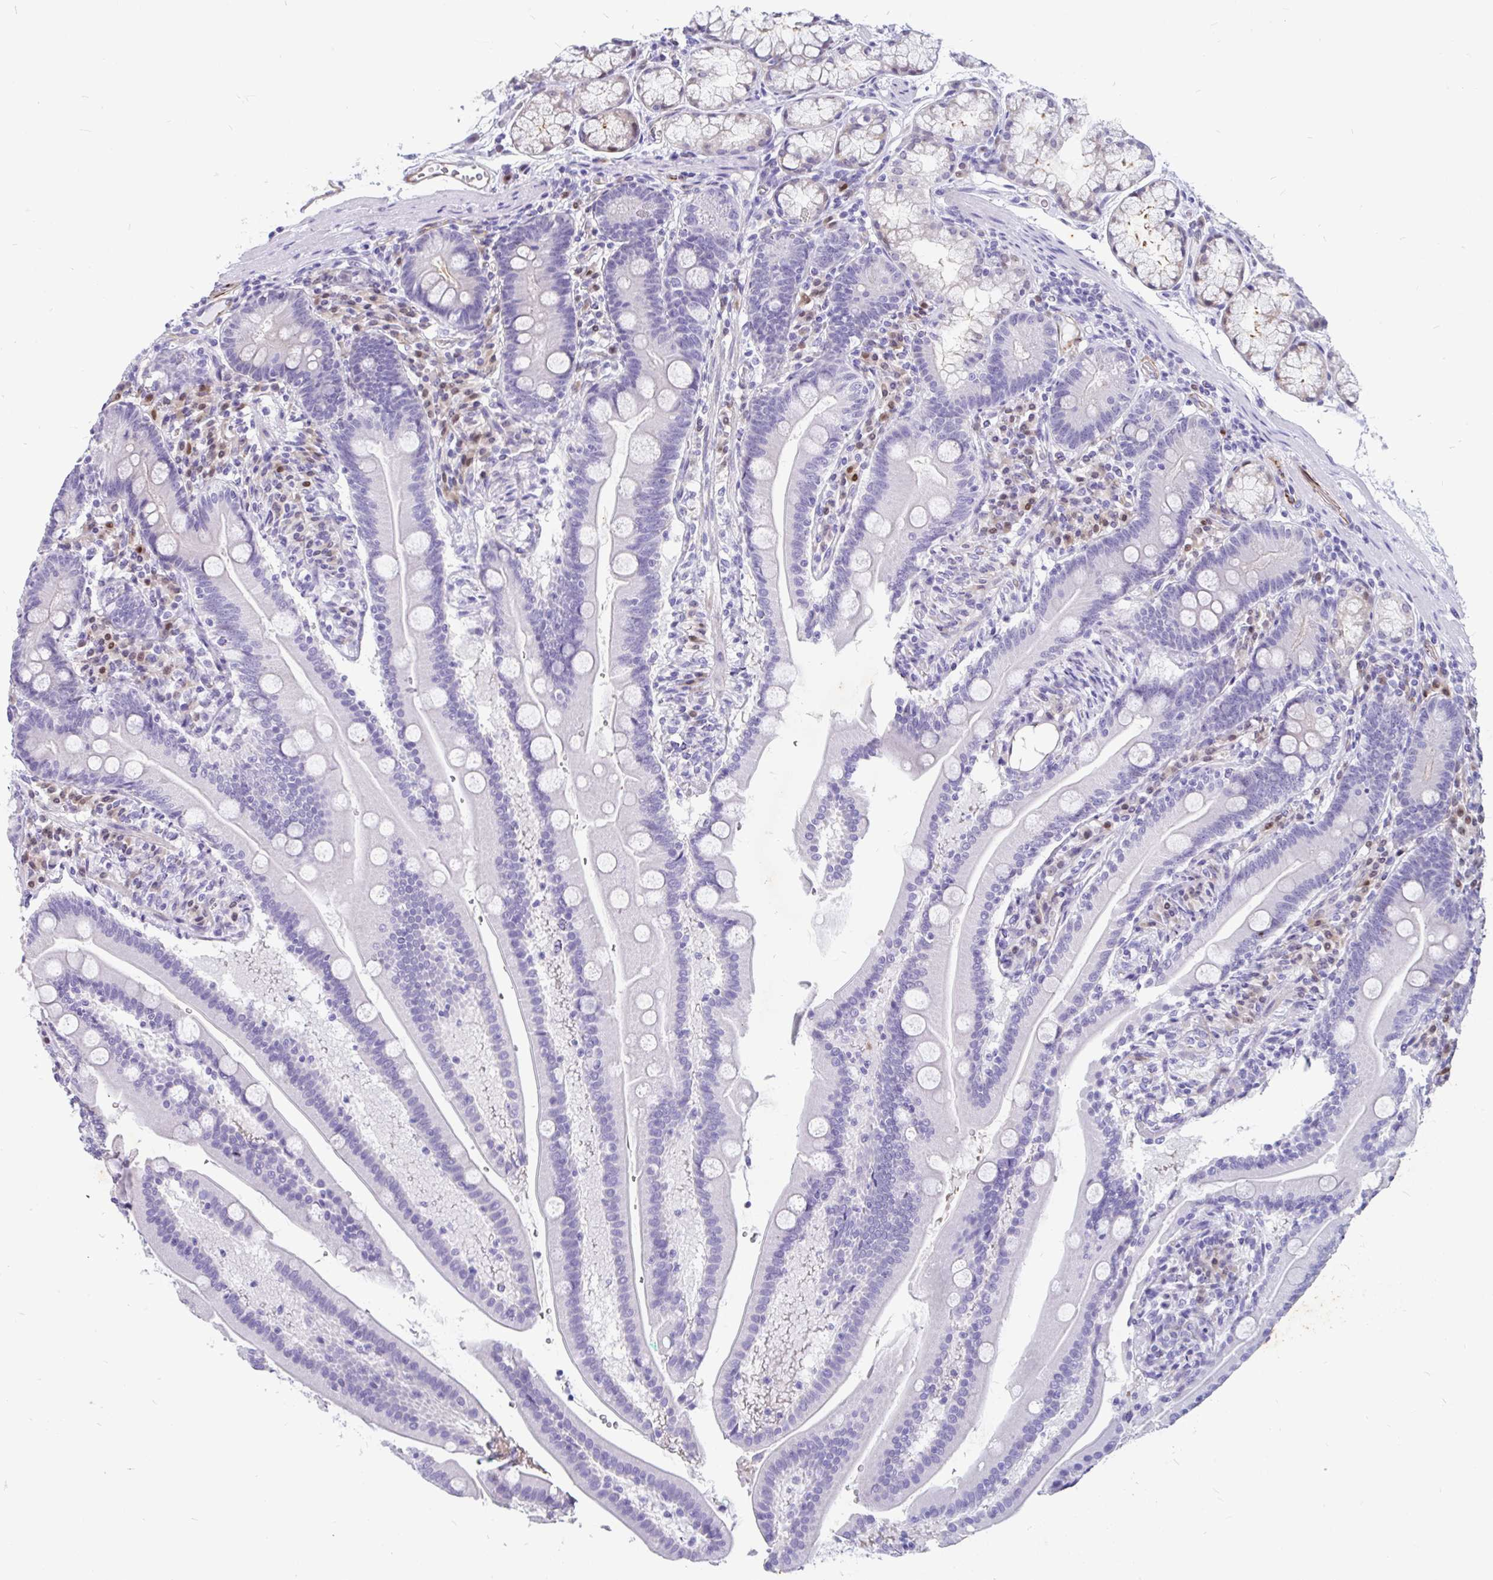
{"staining": {"intensity": "negative", "quantity": "none", "location": "none"}, "tissue": "duodenum", "cell_type": "Glandular cells", "image_type": "normal", "snomed": [{"axis": "morphology", "description": "Normal tissue, NOS"}, {"axis": "topography", "description": "Duodenum"}], "caption": "Immunohistochemistry photomicrograph of normal human duodenum stained for a protein (brown), which displays no staining in glandular cells. The staining was performed using DAB (3,3'-diaminobenzidine) to visualize the protein expression in brown, while the nuclei were stained in blue with hematoxylin (Magnification: 20x).", "gene": "EML5", "patient": {"sex": "female", "age": 67}}